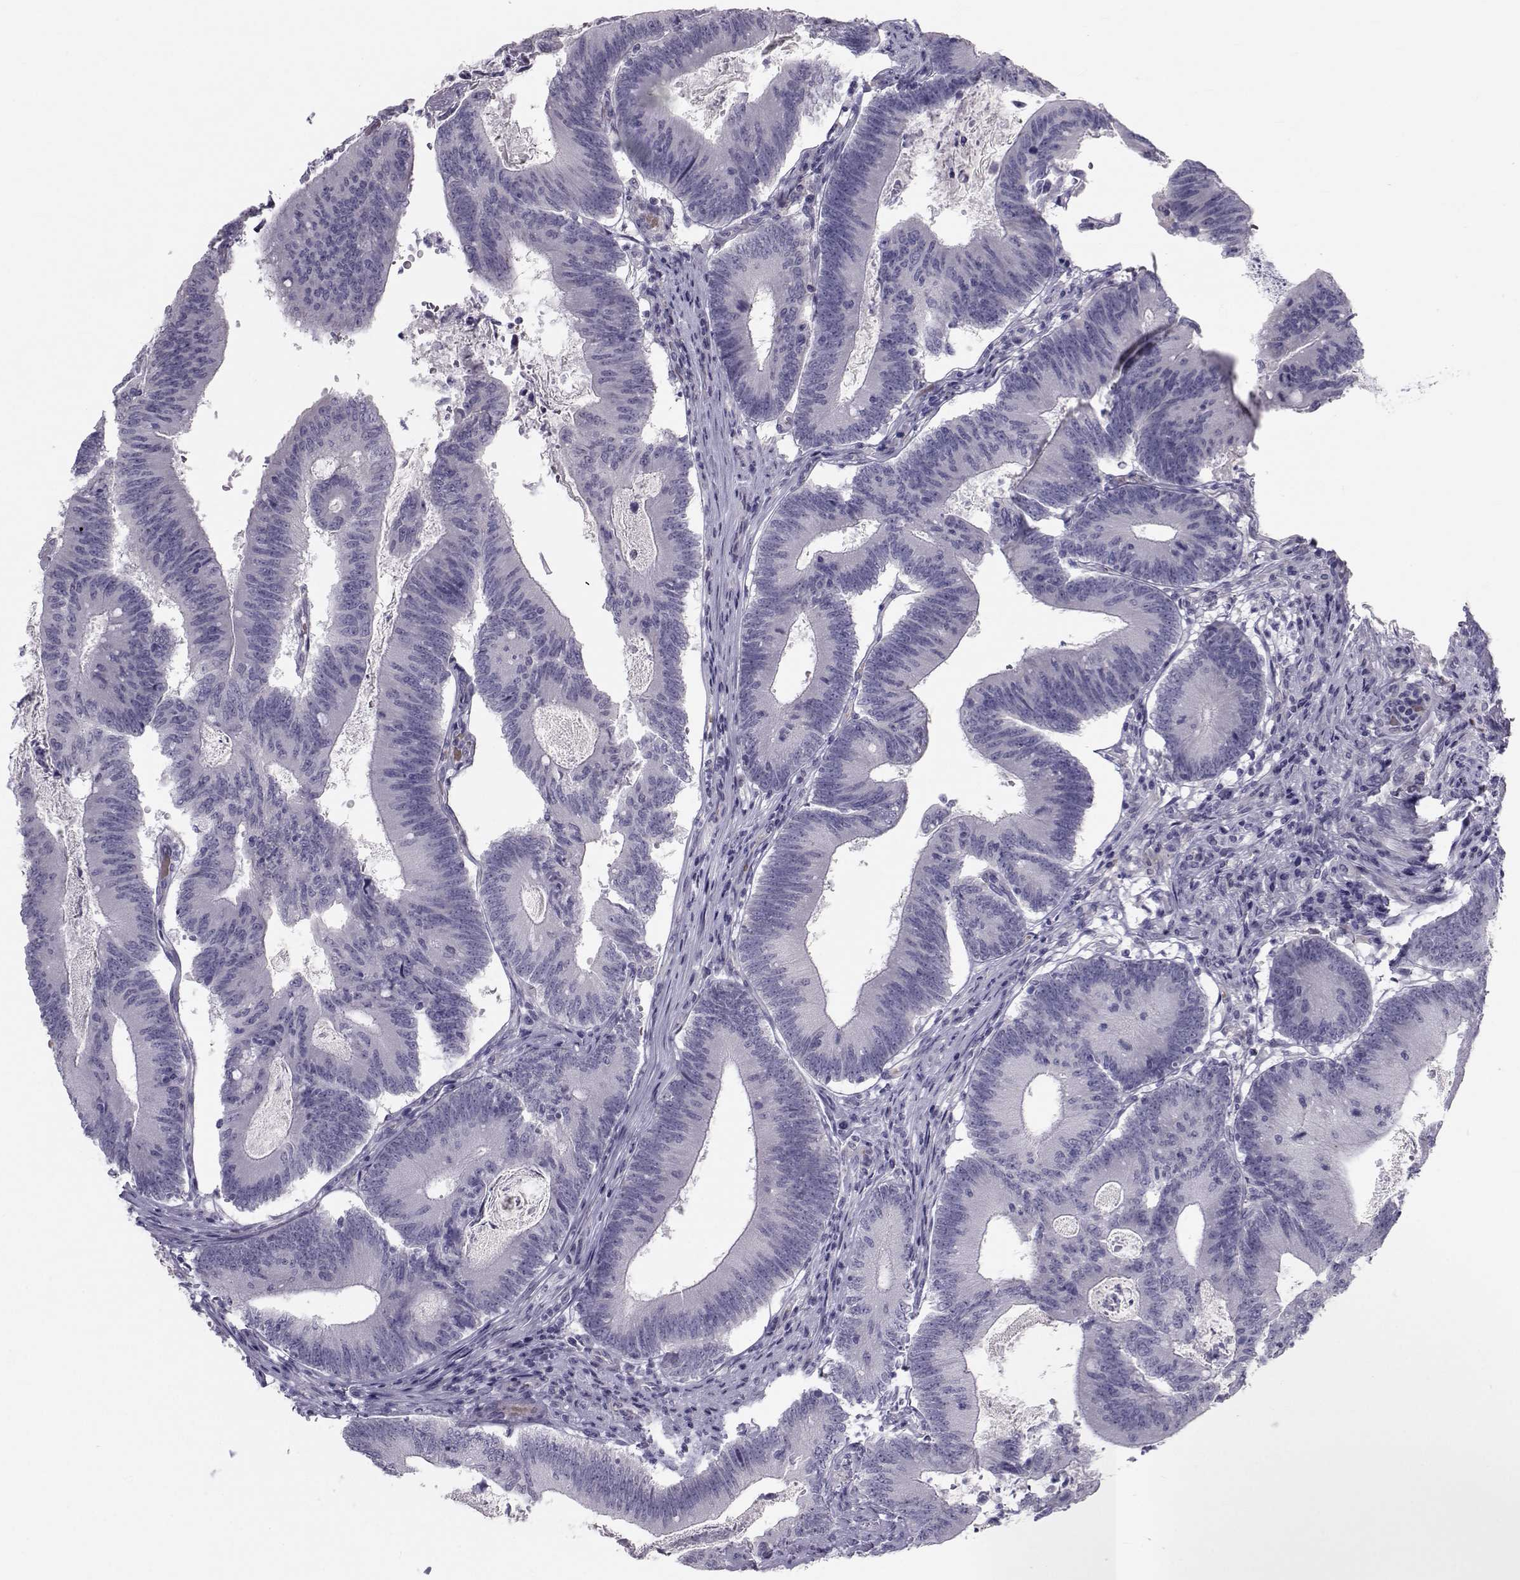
{"staining": {"intensity": "negative", "quantity": "none", "location": "none"}, "tissue": "colorectal cancer", "cell_type": "Tumor cells", "image_type": "cancer", "snomed": [{"axis": "morphology", "description": "Adenocarcinoma, NOS"}, {"axis": "topography", "description": "Colon"}], "caption": "Immunohistochemistry of colorectal cancer exhibits no expression in tumor cells.", "gene": "GARIN3", "patient": {"sex": "female", "age": 70}}